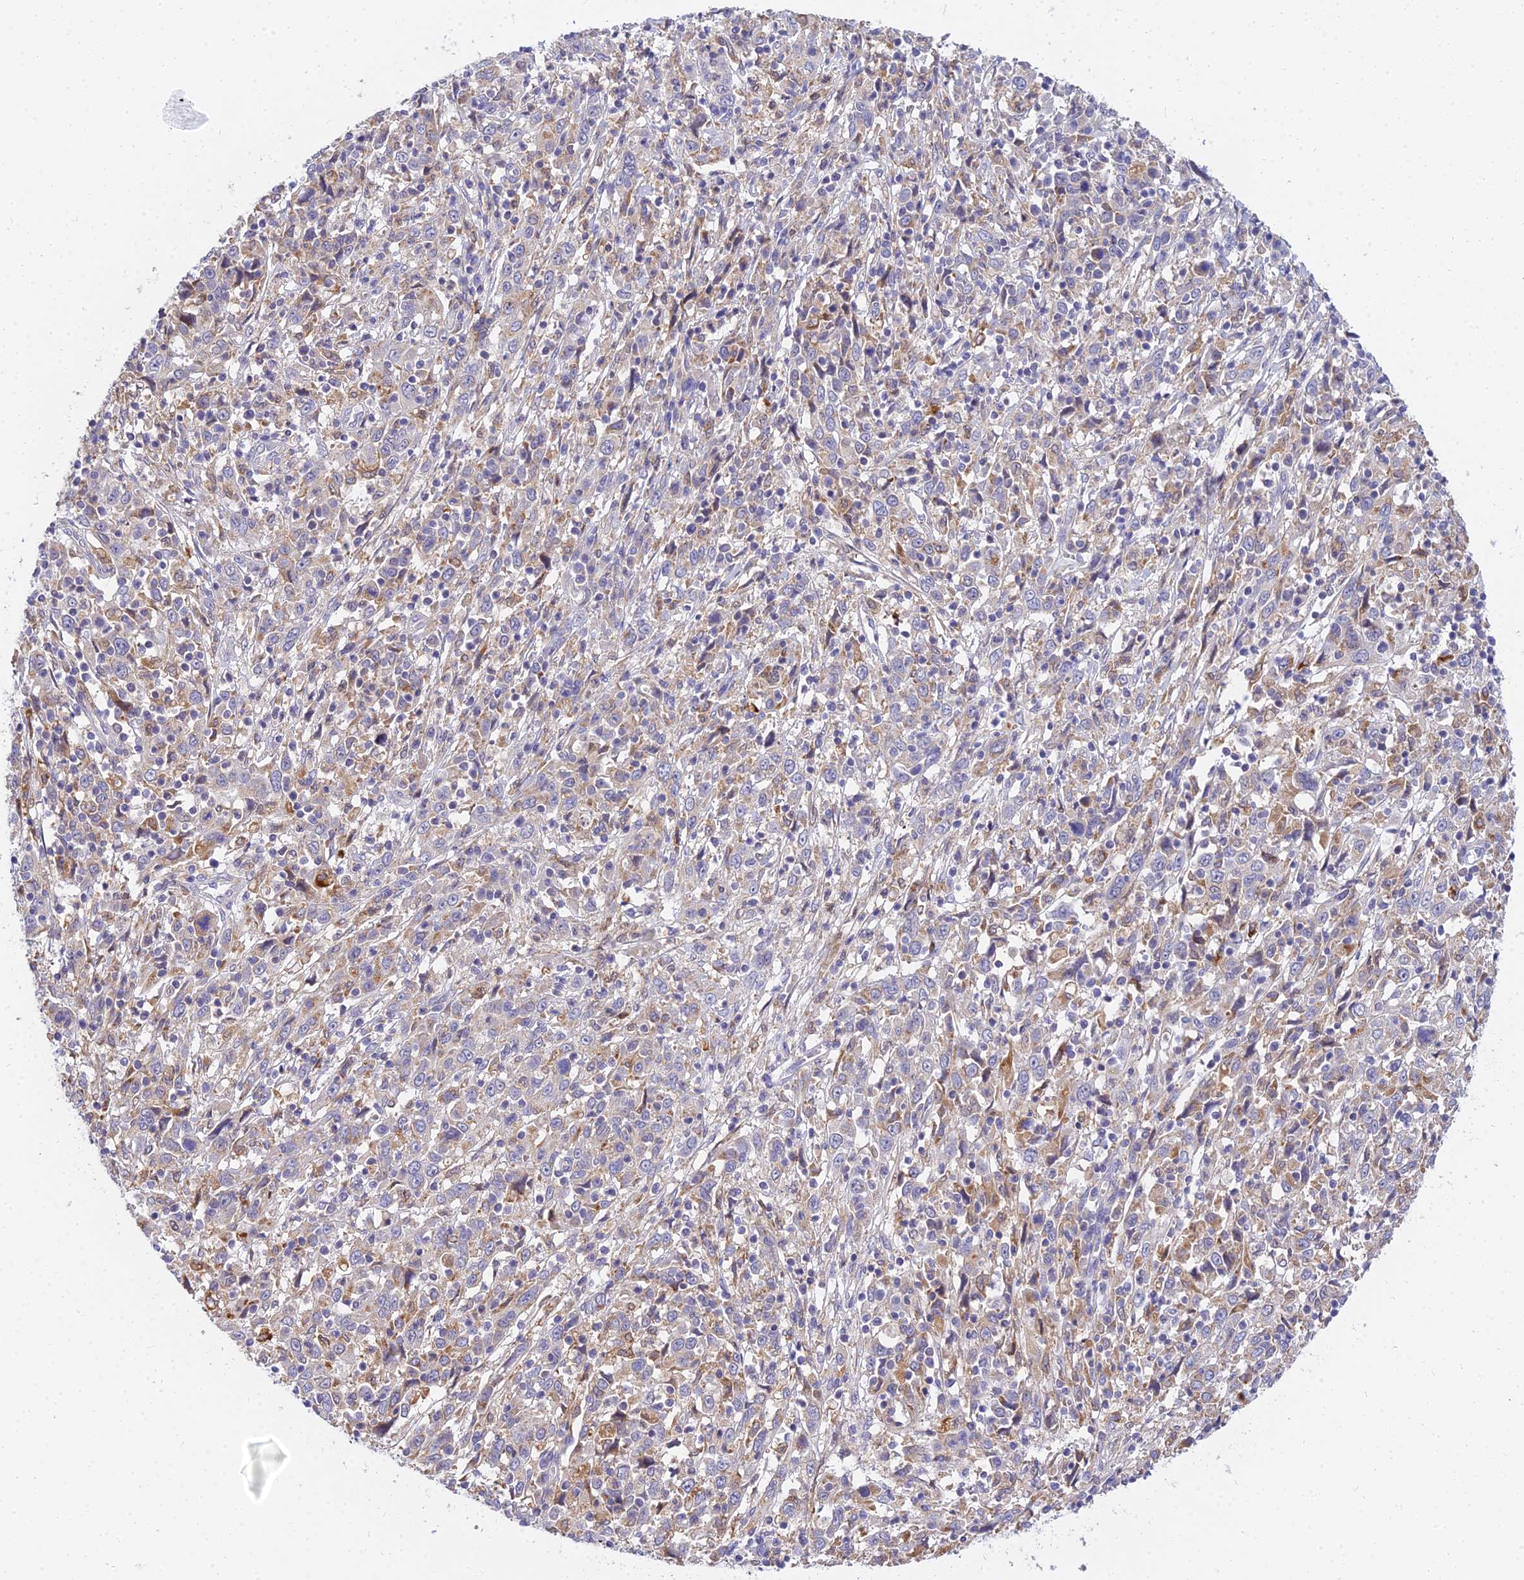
{"staining": {"intensity": "negative", "quantity": "none", "location": "none"}, "tissue": "cervical cancer", "cell_type": "Tumor cells", "image_type": "cancer", "snomed": [{"axis": "morphology", "description": "Squamous cell carcinoma, NOS"}, {"axis": "topography", "description": "Cervix"}], "caption": "A high-resolution photomicrograph shows immunohistochemistry (IHC) staining of cervical squamous cell carcinoma, which reveals no significant staining in tumor cells.", "gene": "ARL8B", "patient": {"sex": "female", "age": 46}}